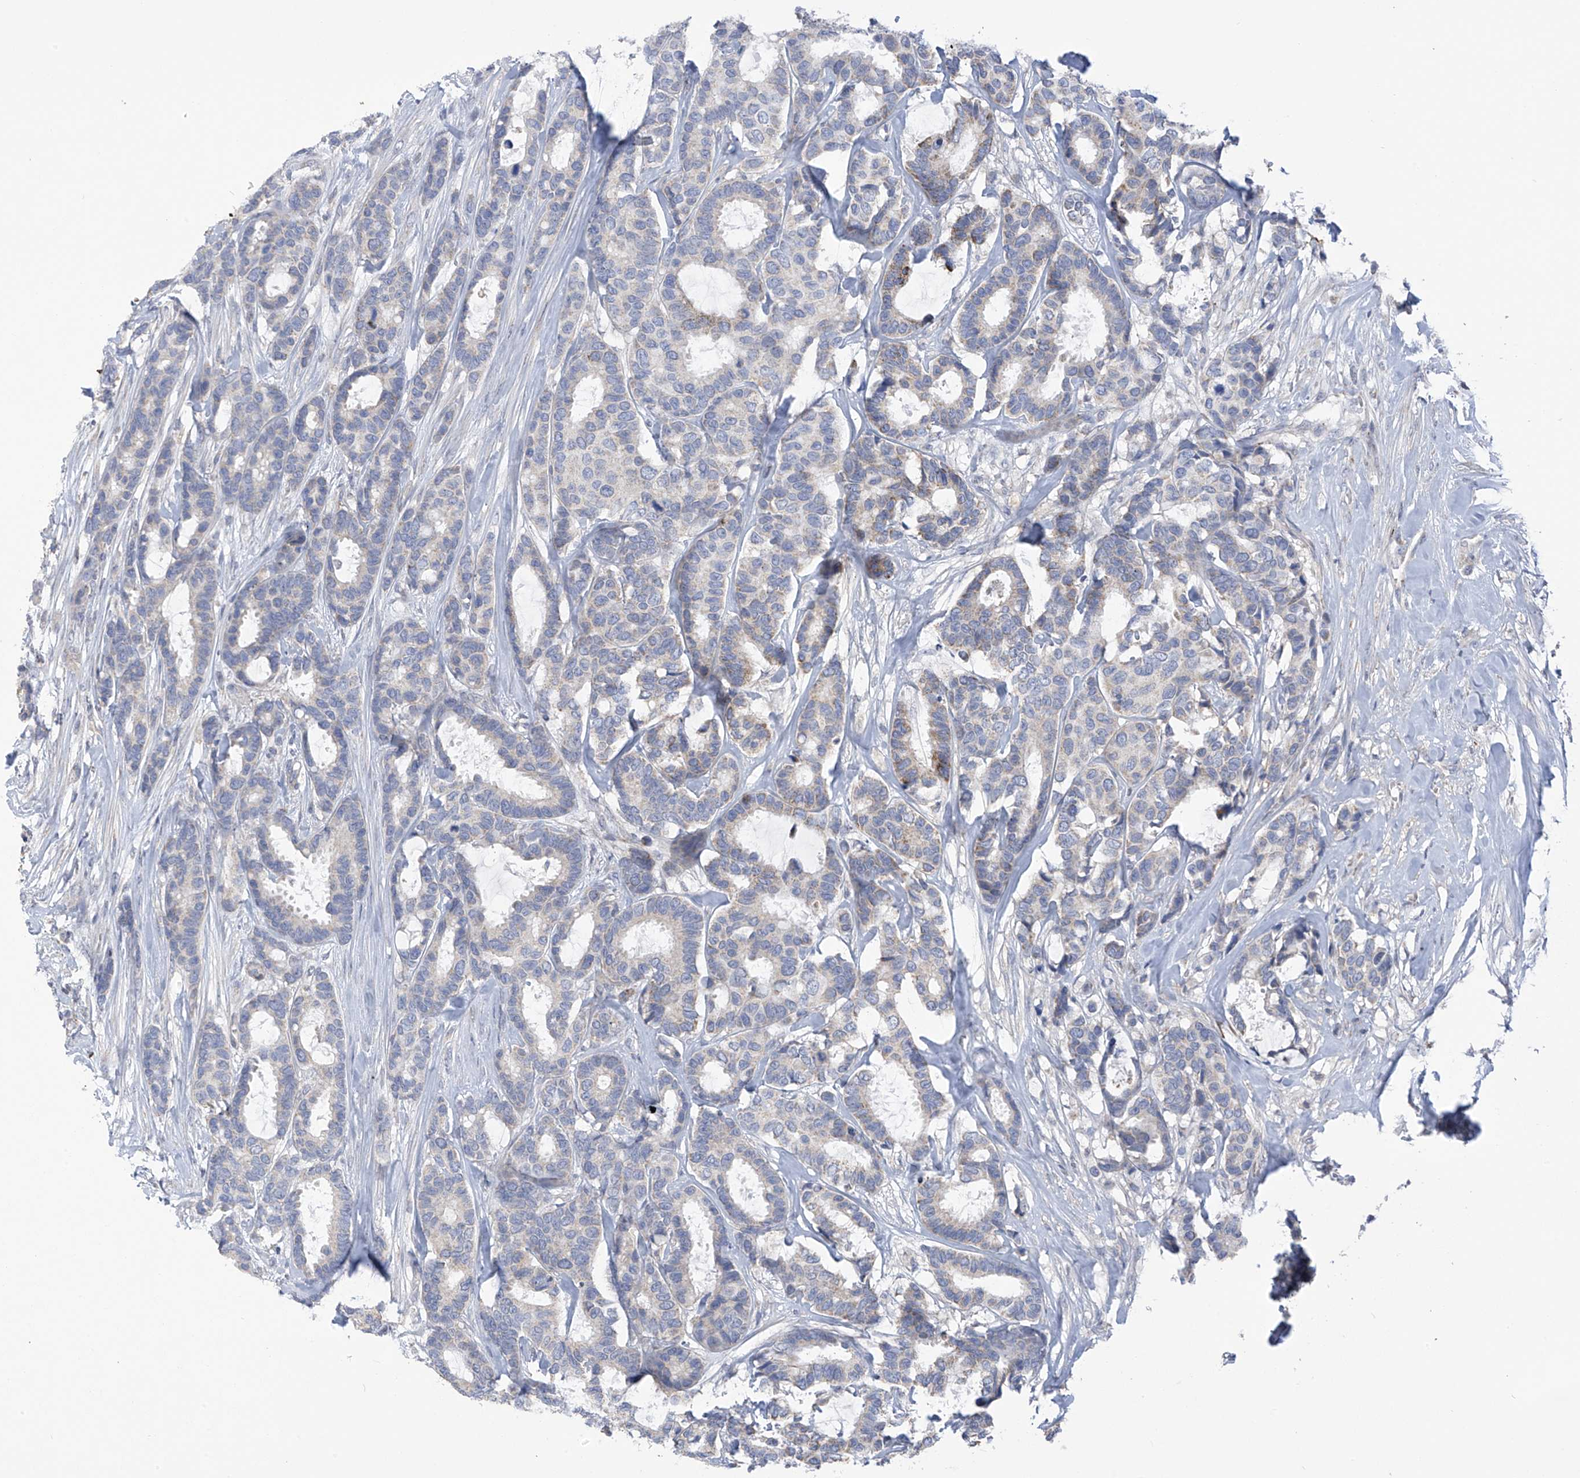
{"staining": {"intensity": "negative", "quantity": "none", "location": "none"}, "tissue": "breast cancer", "cell_type": "Tumor cells", "image_type": "cancer", "snomed": [{"axis": "morphology", "description": "Duct carcinoma"}, {"axis": "topography", "description": "Breast"}], "caption": "Breast cancer (infiltrating ductal carcinoma) was stained to show a protein in brown. There is no significant positivity in tumor cells. (Brightfield microscopy of DAB IHC at high magnification).", "gene": "SLCO4A1", "patient": {"sex": "female", "age": 87}}